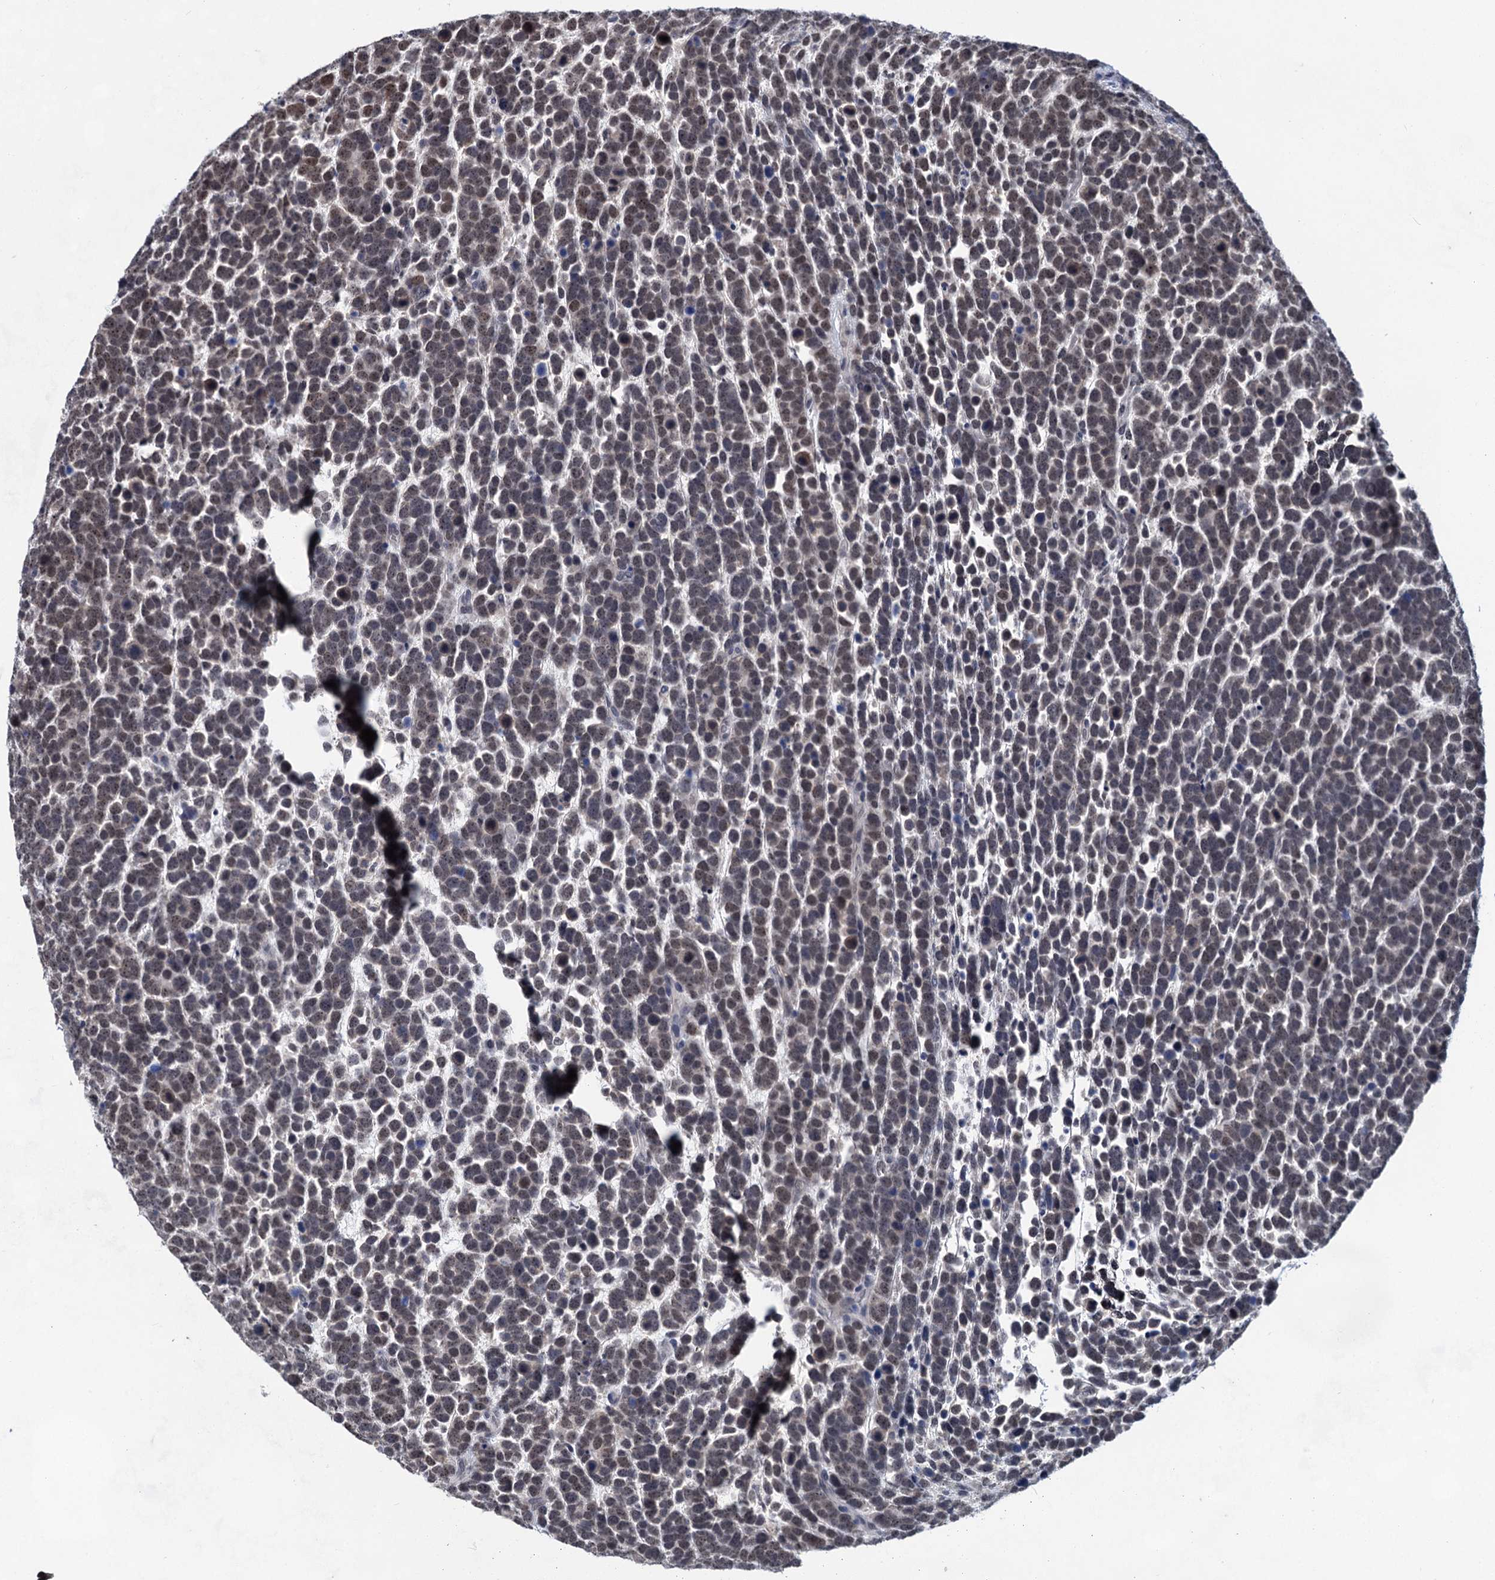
{"staining": {"intensity": "weak", "quantity": "<25%", "location": "nuclear"}, "tissue": "urothelial cancer", "cell_type": "Tumor cells", "image_type": "cancer", "snomed": [{"axis": "morphology", "description": "Urothelial carcinoma, High grade"}, {"axis": "topography", "description": "Urinary bladder"}], "caption": "Tumor cells are negative for protein expression in human urothelial carcinoma (high-grade).", "gene": "TTC17", "patient": {"sex": "female", "age": 82}}